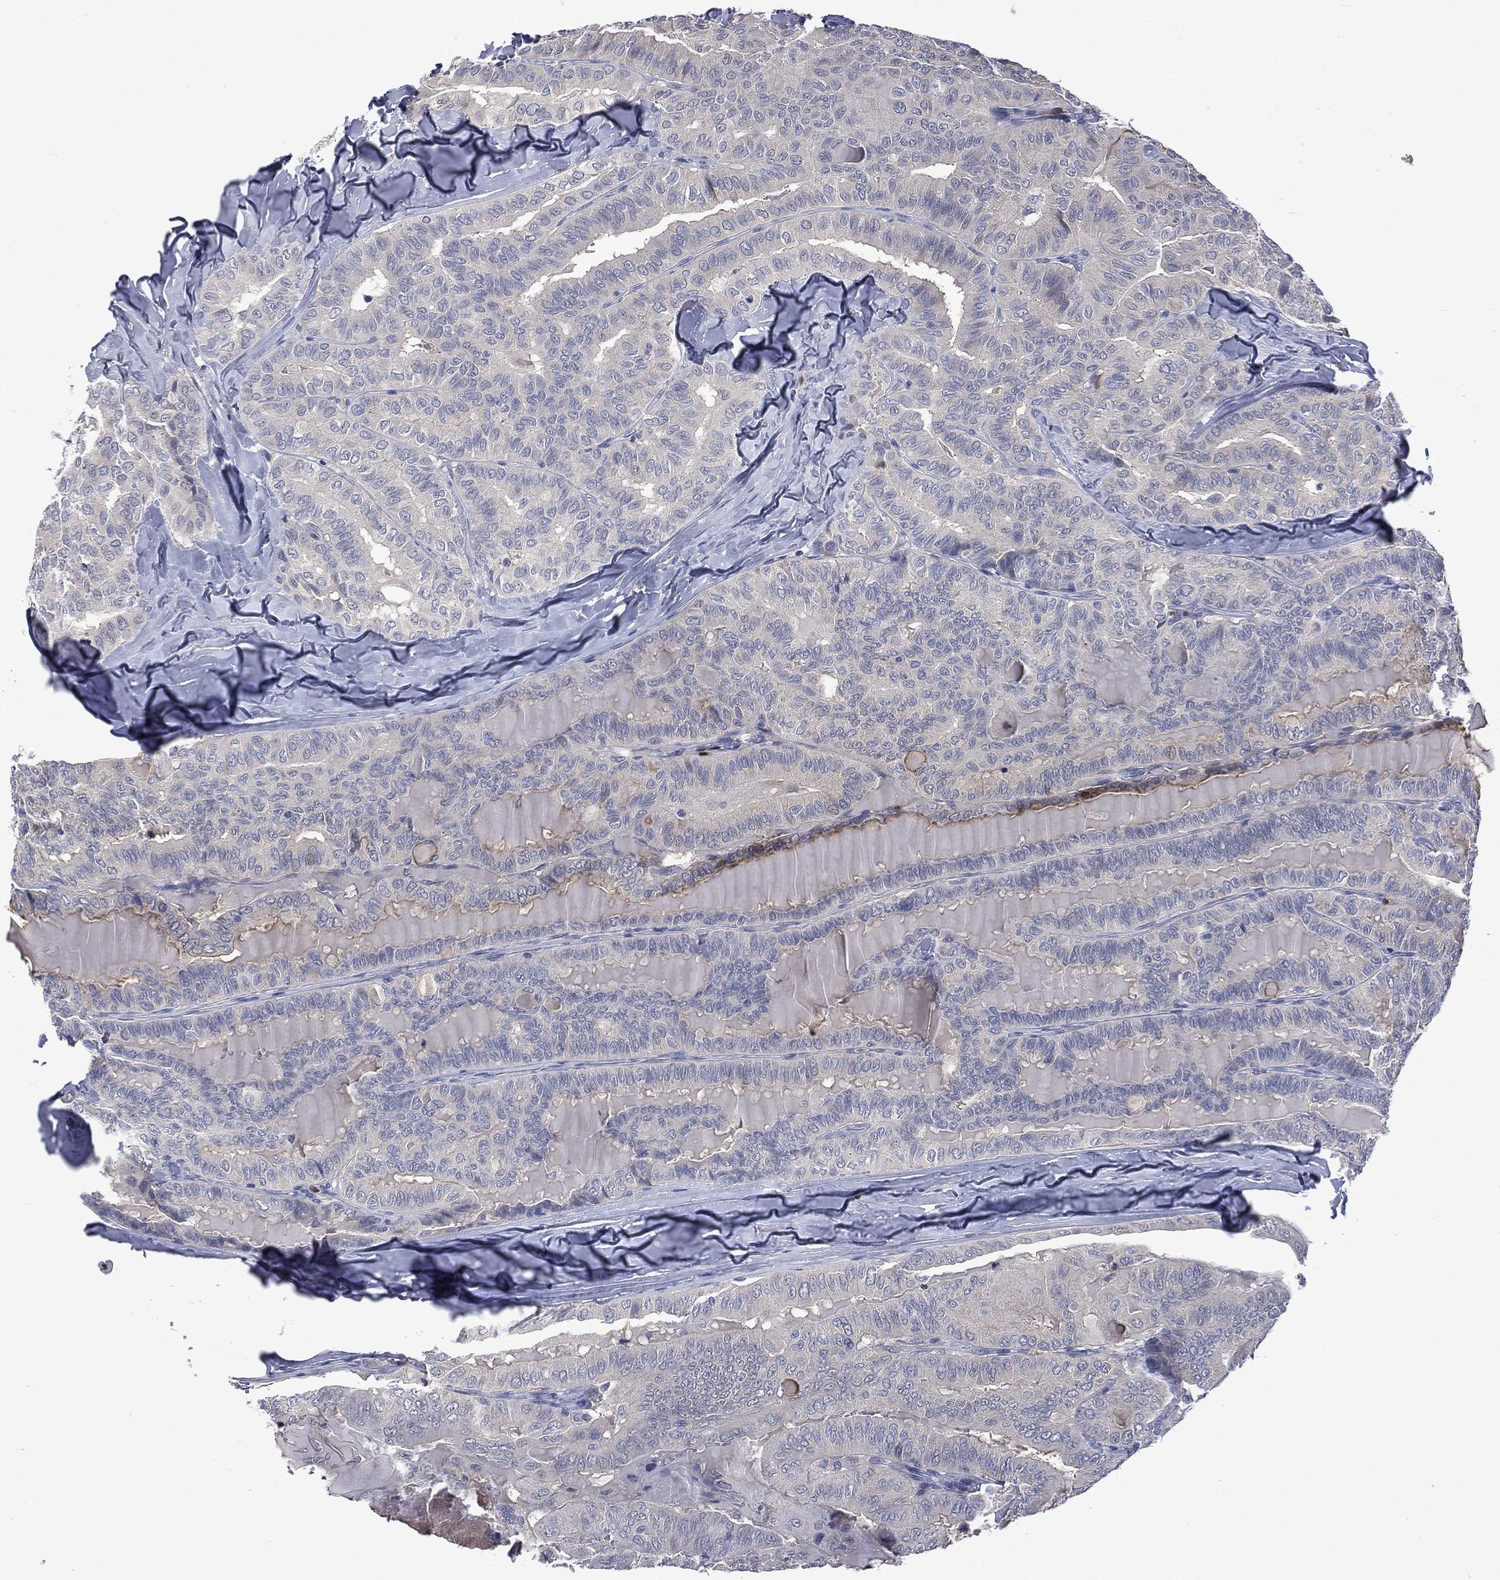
{"staining": {"intensity": "moderate", "quantity": "<25%", "location": "cytoplasmic/membranous"}, "tissue": "thyroid cancer", "cell_type": "Tumor cells", "image_type": "cancer", "snomed": [{"axis": "morphology", "description": "Papillary adenocarcinoma, NOS"}, {"axis": "topography", "description": "Thyroid gland"}], "caption": "The immunohistochemical stain highlights moderate cytoplasmic/membranous staining in tumor cells of thyroid cancer tissue.", "gene": "CA12", "patient": {"sex": "female", "age": 68}}